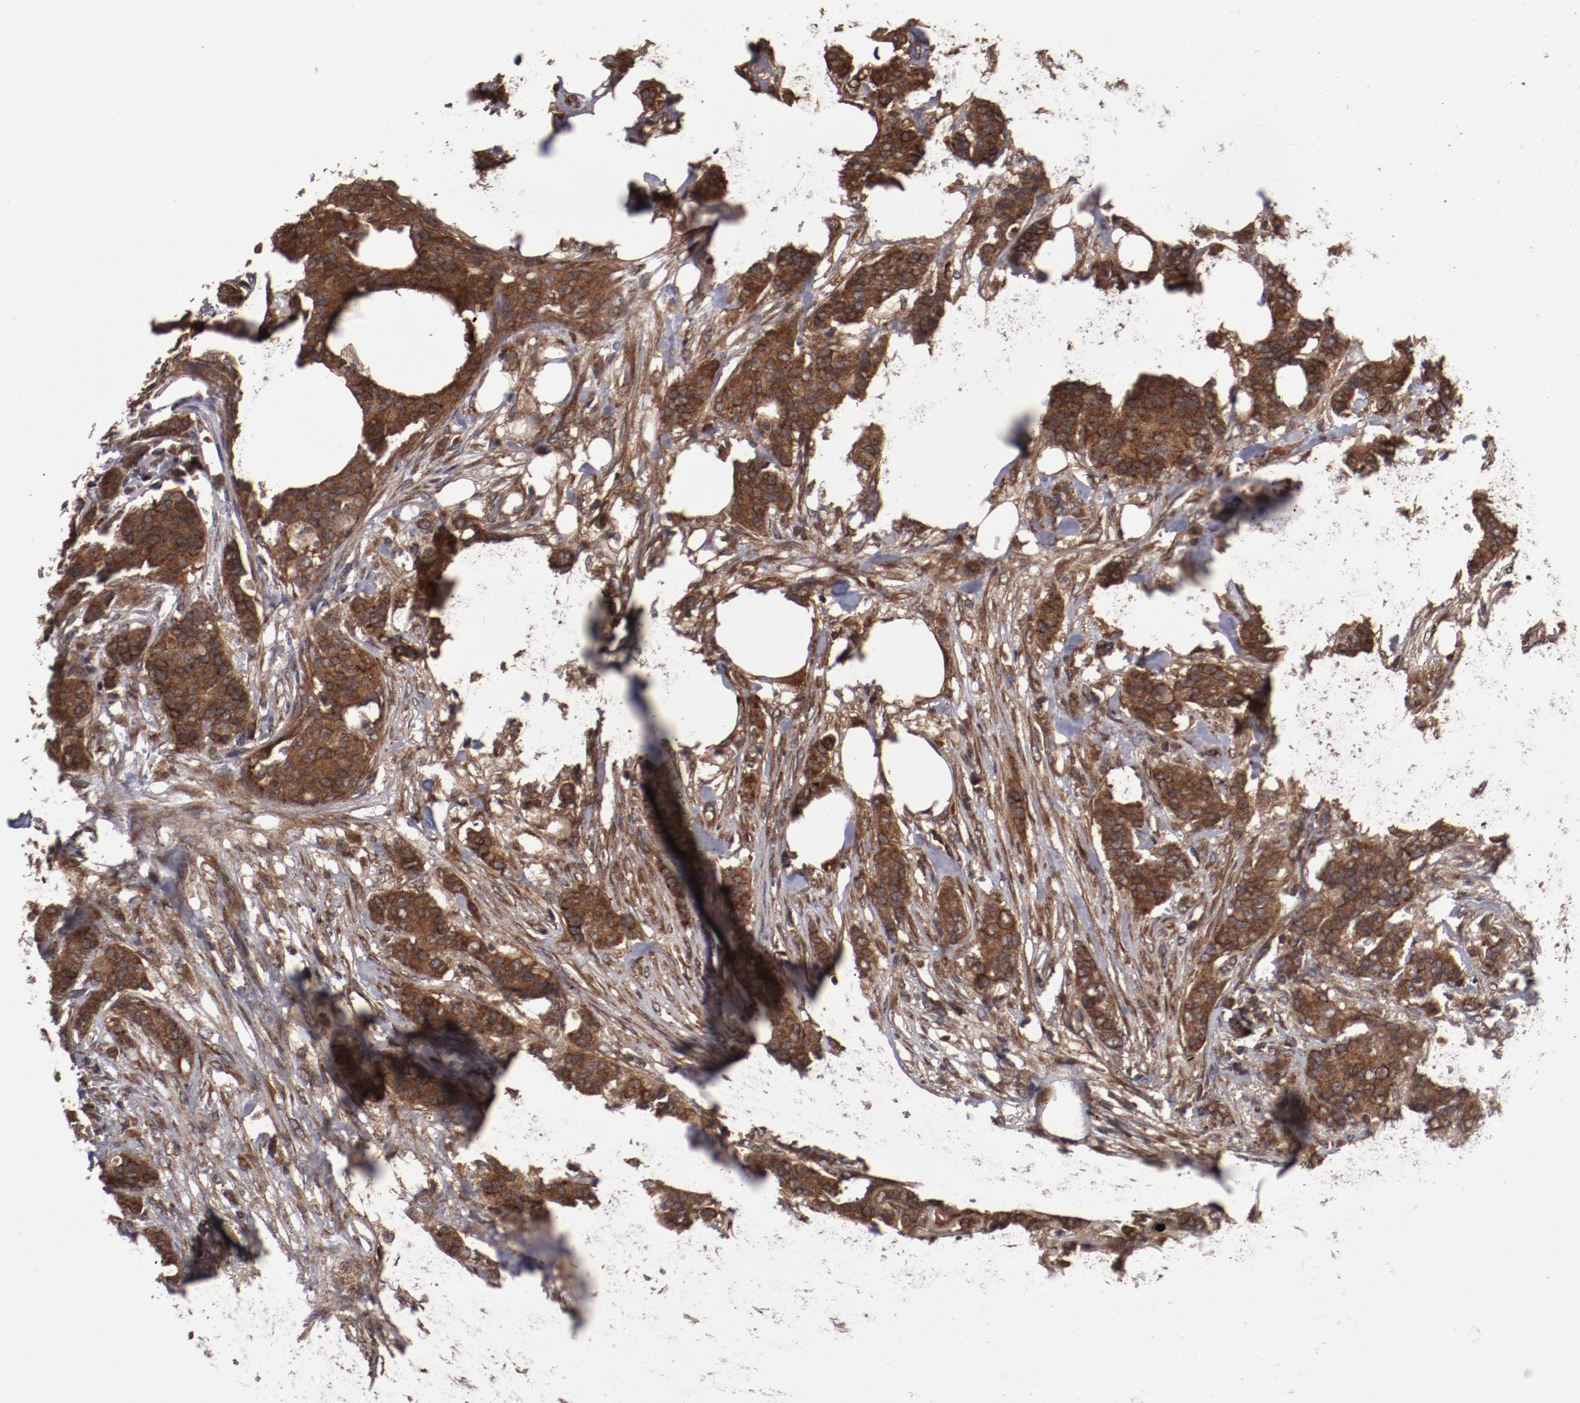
{"staining": {"intensity": "moderate", "quantity": ">75%", "location": "cytoplasmic/membranous"}, "tissue": "breast cancer", "cell_type": "Tumor cells", "image_type": "cancer", "snomed": [{"axis": "morphology", "description": "Duct carcinoma"}, {"axis": "topography", "description": "Breast"}], "caption": "Breast cancer stained with a protein marker displays moderate staining in tumor cells.", "gene": "RPS6KA6", "patient": {"sex": "female", "age": 40}}